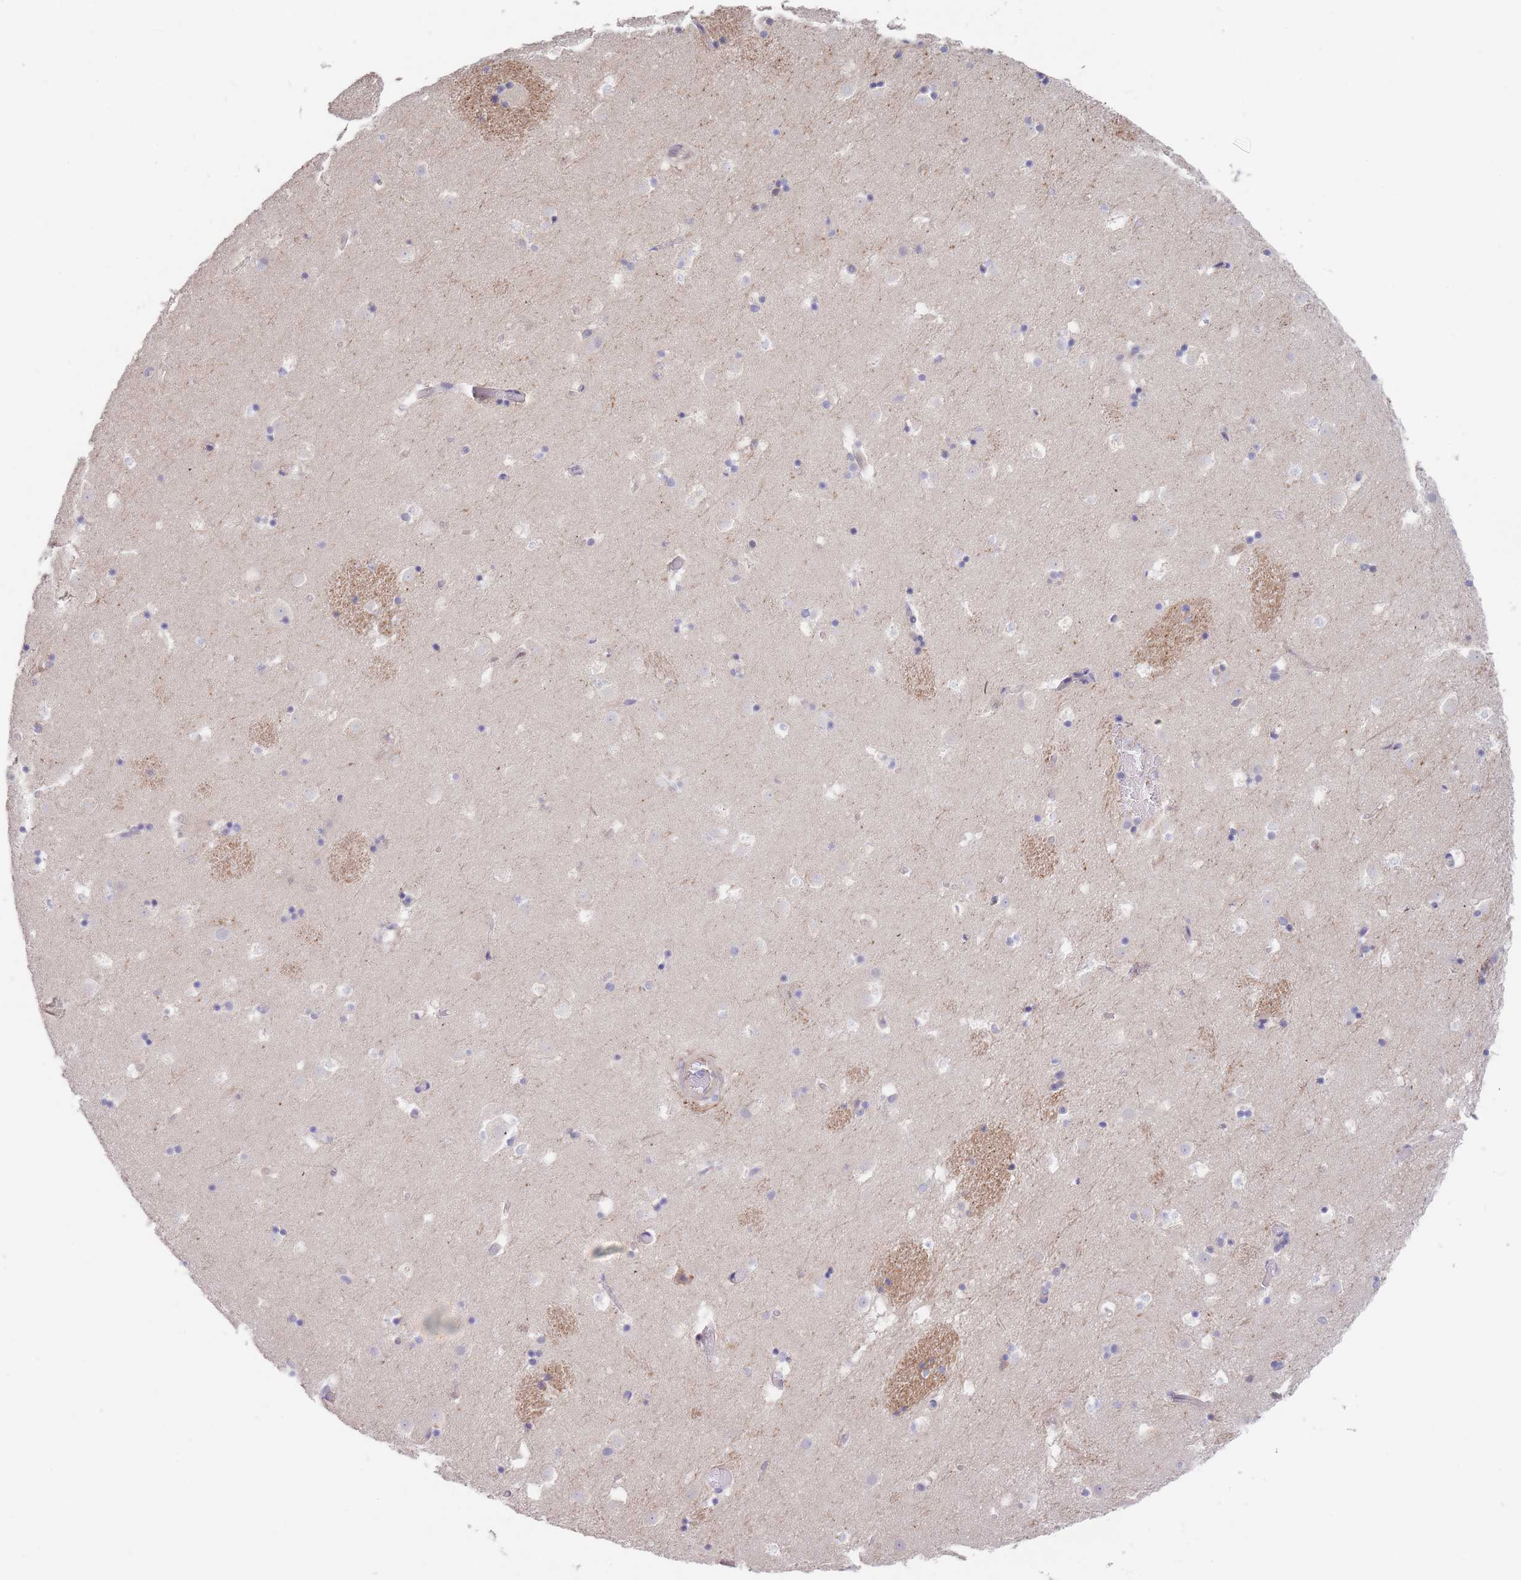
{"staining": {"intensity": "negative", "quantity": "none", "location": "none"}, "tissue": "caudate", "cell_type": "Glial cells", "image_type": "normal", "snomed": [{"axis": "morphology", "description": "Normal tissue, NOS"}, {"axis": "topography", "description": "Lateral ventricle wall"}], "caption": "This is an immunohistochemistry image of unremarkable caudate. There is no expression in glial cells.", "gene": "ZNF281", "patient": {"sex": "male", "age": 25}}